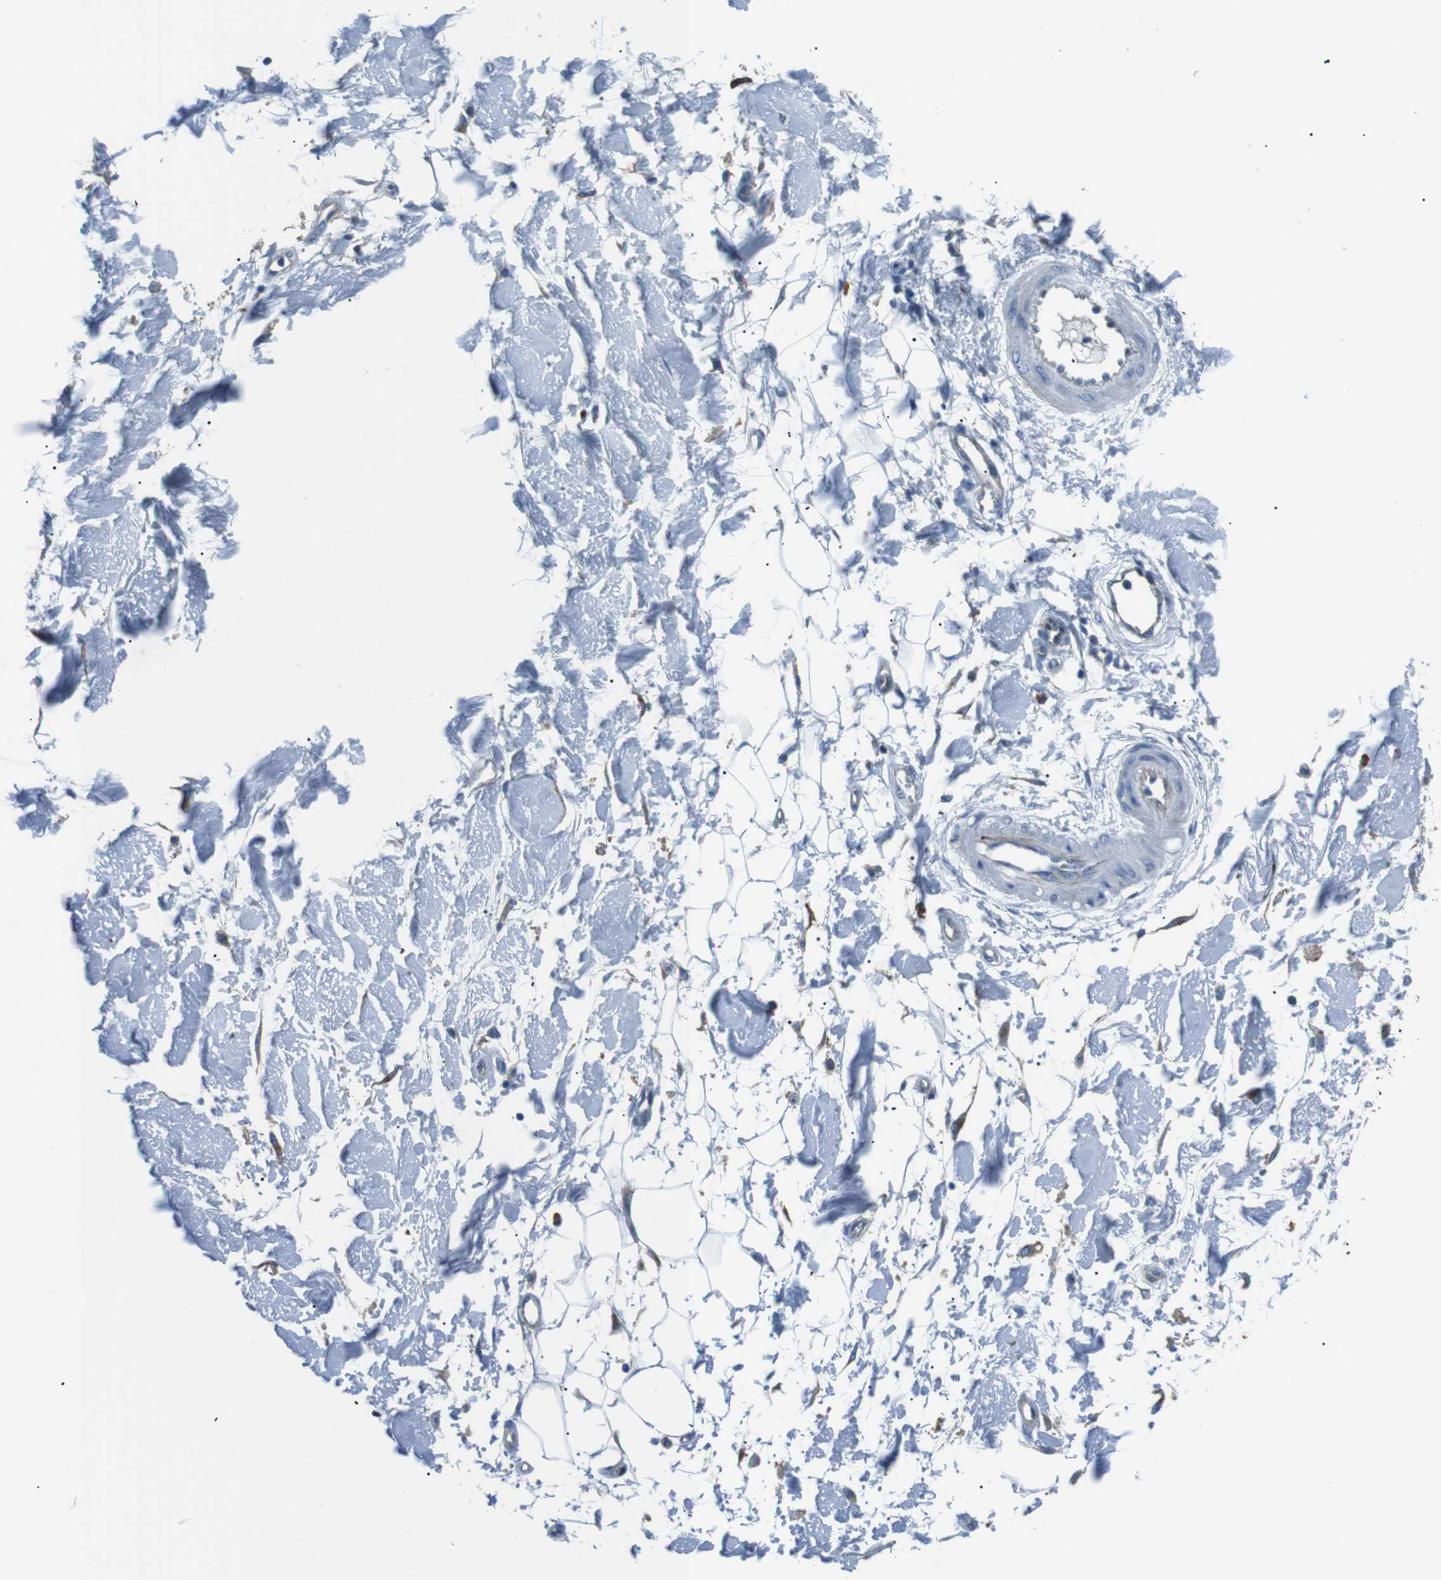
{"staining": {"intensity": "negative", "quantity": "none", "location": "none"}, "tissue": "adipose tissue", "cell_type": "Adipocytes", "image_type": "normal", "snomed": [{"axis": "morphology", "description": "Normal tissue, NOS"}, {"axis": "topography", "description": "Peripheral nerve tissue"}], "caption": "Adipocytes are negative for brown protein staining in normal adipose tissue. The staining was performed using DAB (3,3'-diaminobenzidine) to visualize the protein expression in brown, while the nuclei were stained in blue with hematoxylin (Magnification: 20x).", "gene": "CSF2RA", "patient": {"sex": "male", "age": 70}}